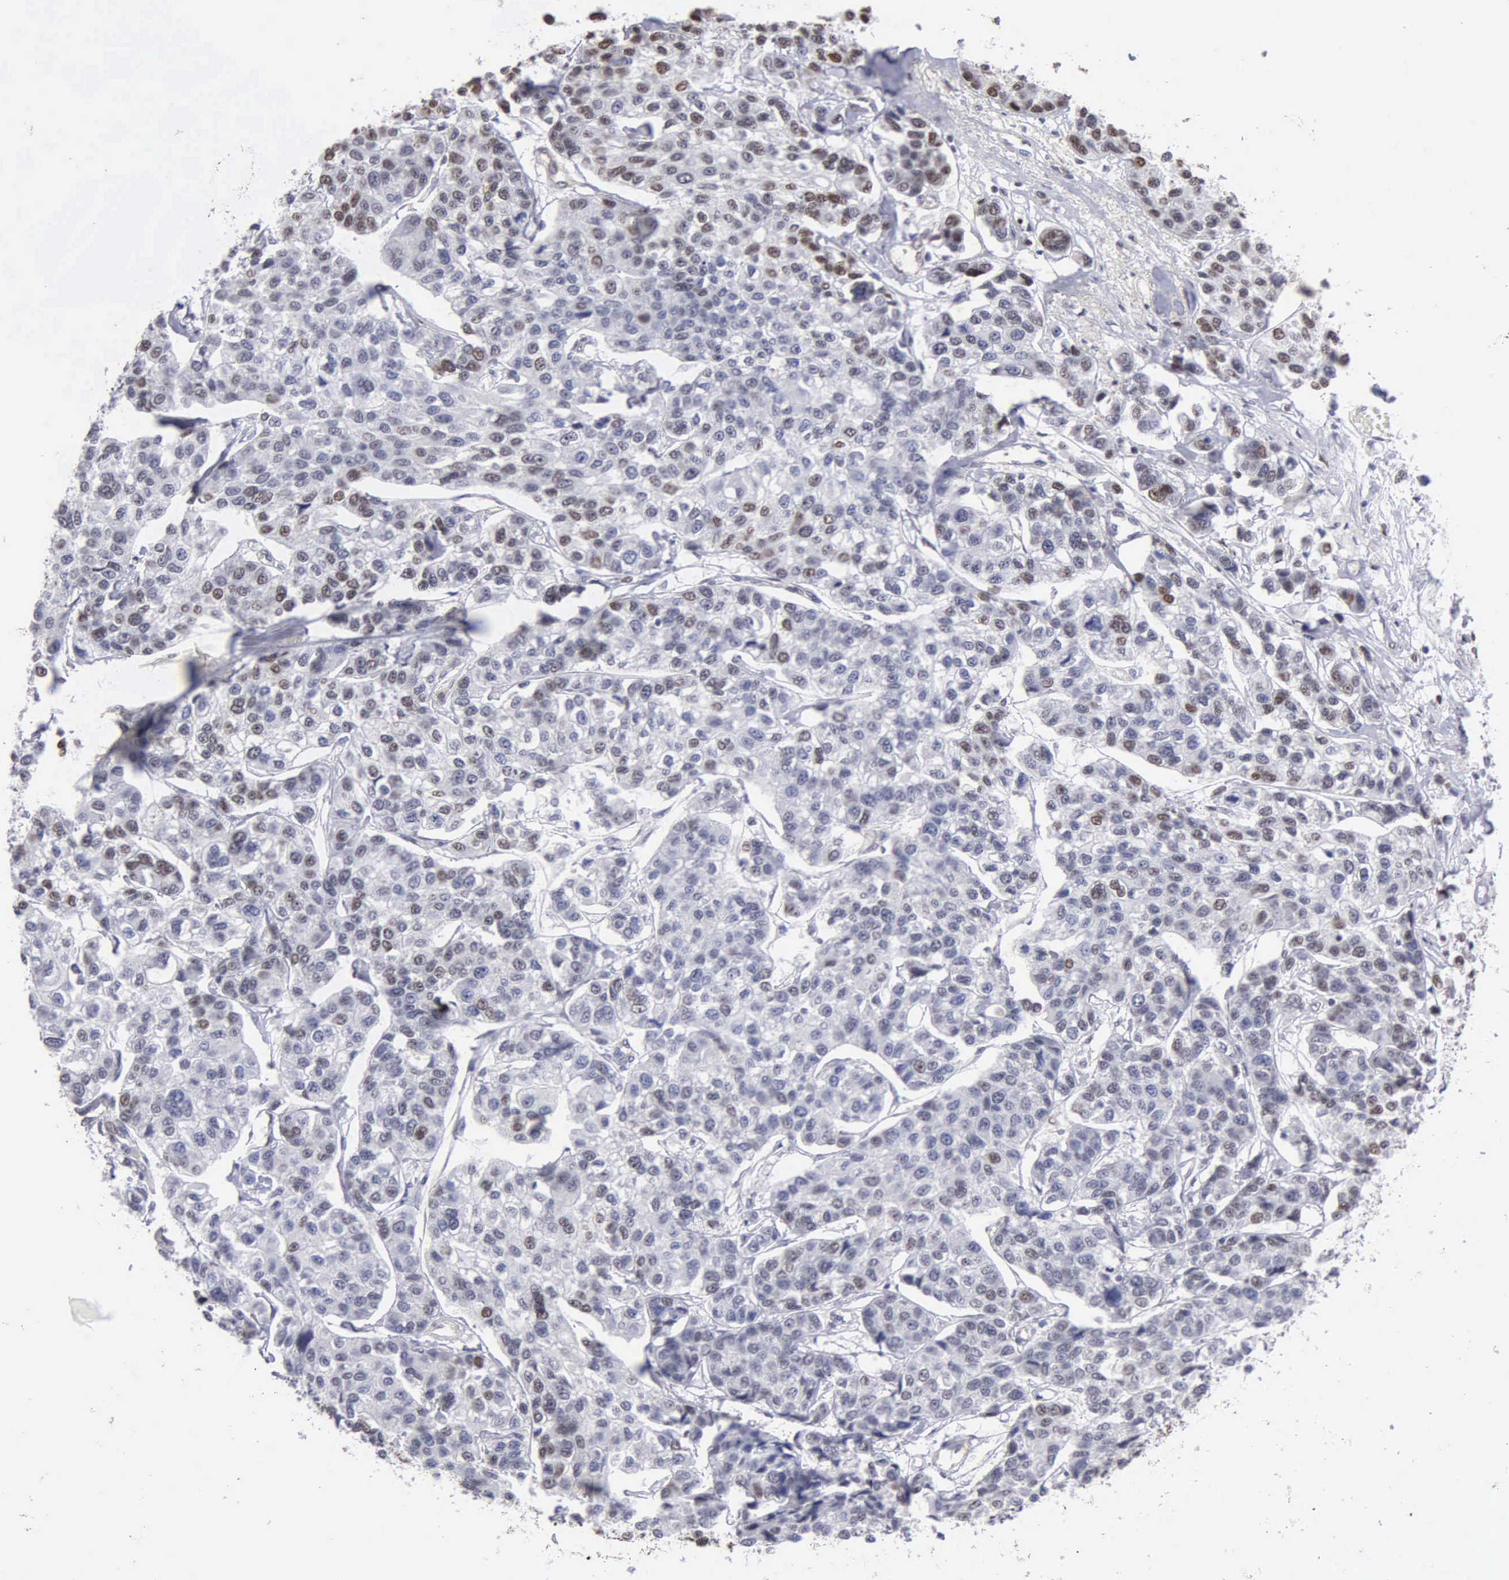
{"staining": {"intensity": "weak", "quantity": "<25%", "location": "nuclear"}, "tissue": "breast cancer", "cell_type": "Tumor cells", "image_type": "cancer", "snomed": [{"axis": "morphology", "description": "Duct carcinoma"}, {"axis": "topography", "description": "Breast"}], "caption": "The image demonstrates no staining of tumor cells in breast infiltrating ductal carcinoma.", "gene": "CCNG1", "patient": {"sex": "female", "age": 51}}